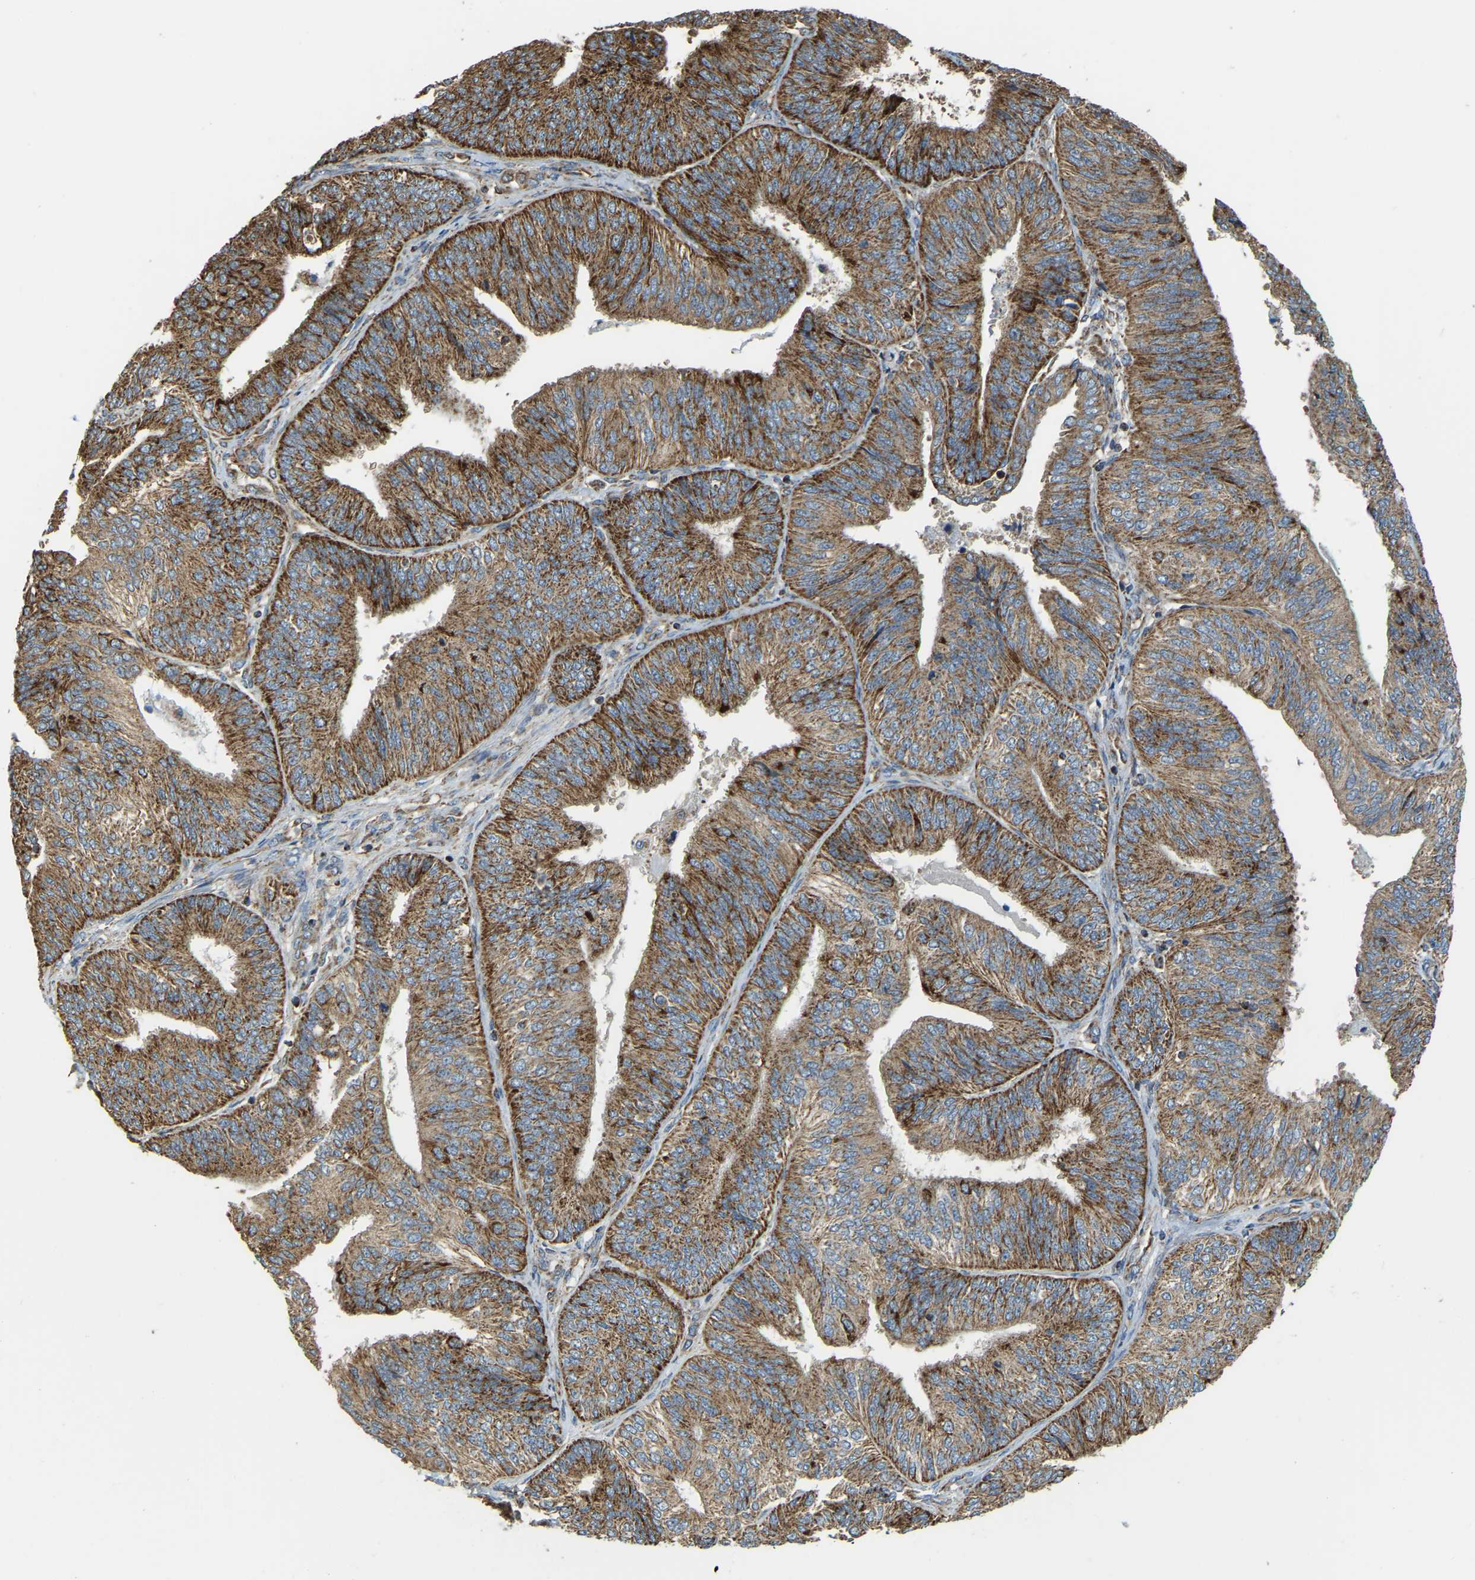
{"staining": {"intensity": "strong", "quantity": ">75%", "location": "cytoplasmic/membranous"}, "tissue": "endometrial cancer", "cell_type": "Tumor cells", "image_type": "cancer", "snomed": [{"axis": "morphology", "description": "Adenocarcinoma, NOS"}, {"axis": "topography", "description": "Endometrium"}], "caption": "Tumor cells exhibit high levels of strong cytoplasmic/membranous positivity in approximately >75% of cells in endometrial cancer. The protein of interest is shown in brown color, while the nuclei are stained blue.", "gene": "PSMD7", "patient": {"sex": "female", "age": 58}}